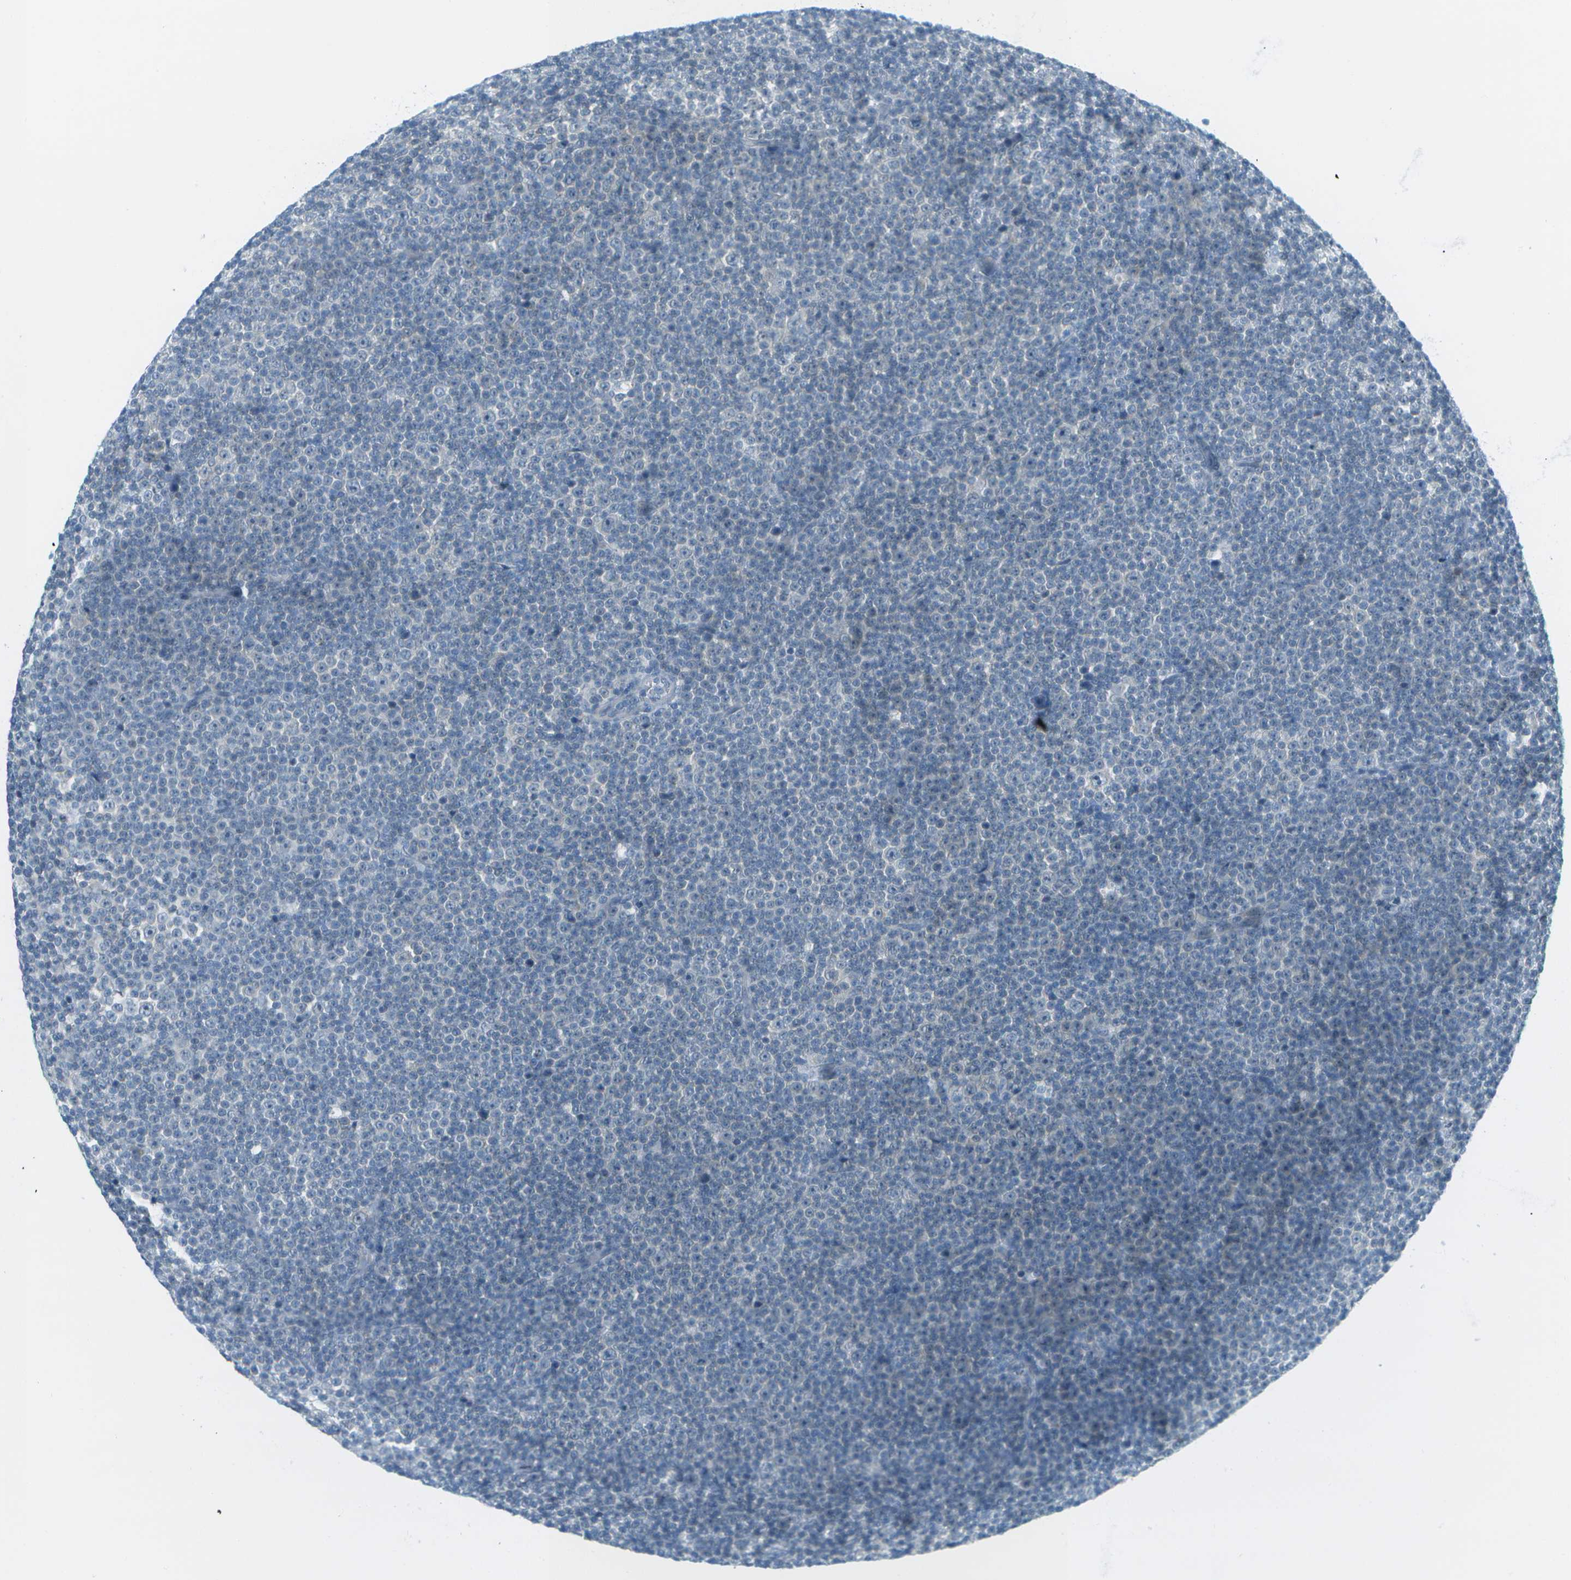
{"staining": {"intensity": "negative", "quantity": "none", "location": "none"}, "tissue": "lymphoma", "cell_type": "Tumor cells", "image_type": "cancer", "snomed": [{"axis": "morphology", "description": "Malignant lymphoma, non-Hodgkin's type, Low grade"}, {"axis": "topography", "description": "Lymph node"}], "caption": "A photomicrograph of low-grade malignant lymphoma, non-Hodgkin's type stained for a protein reveals no brown staining in tumor cells. (Brightfield microscopy of DAB immunohistochemistry at high magnification).", "gene": "SMYD5", "patient": {"sex": "female", "age": 67}}